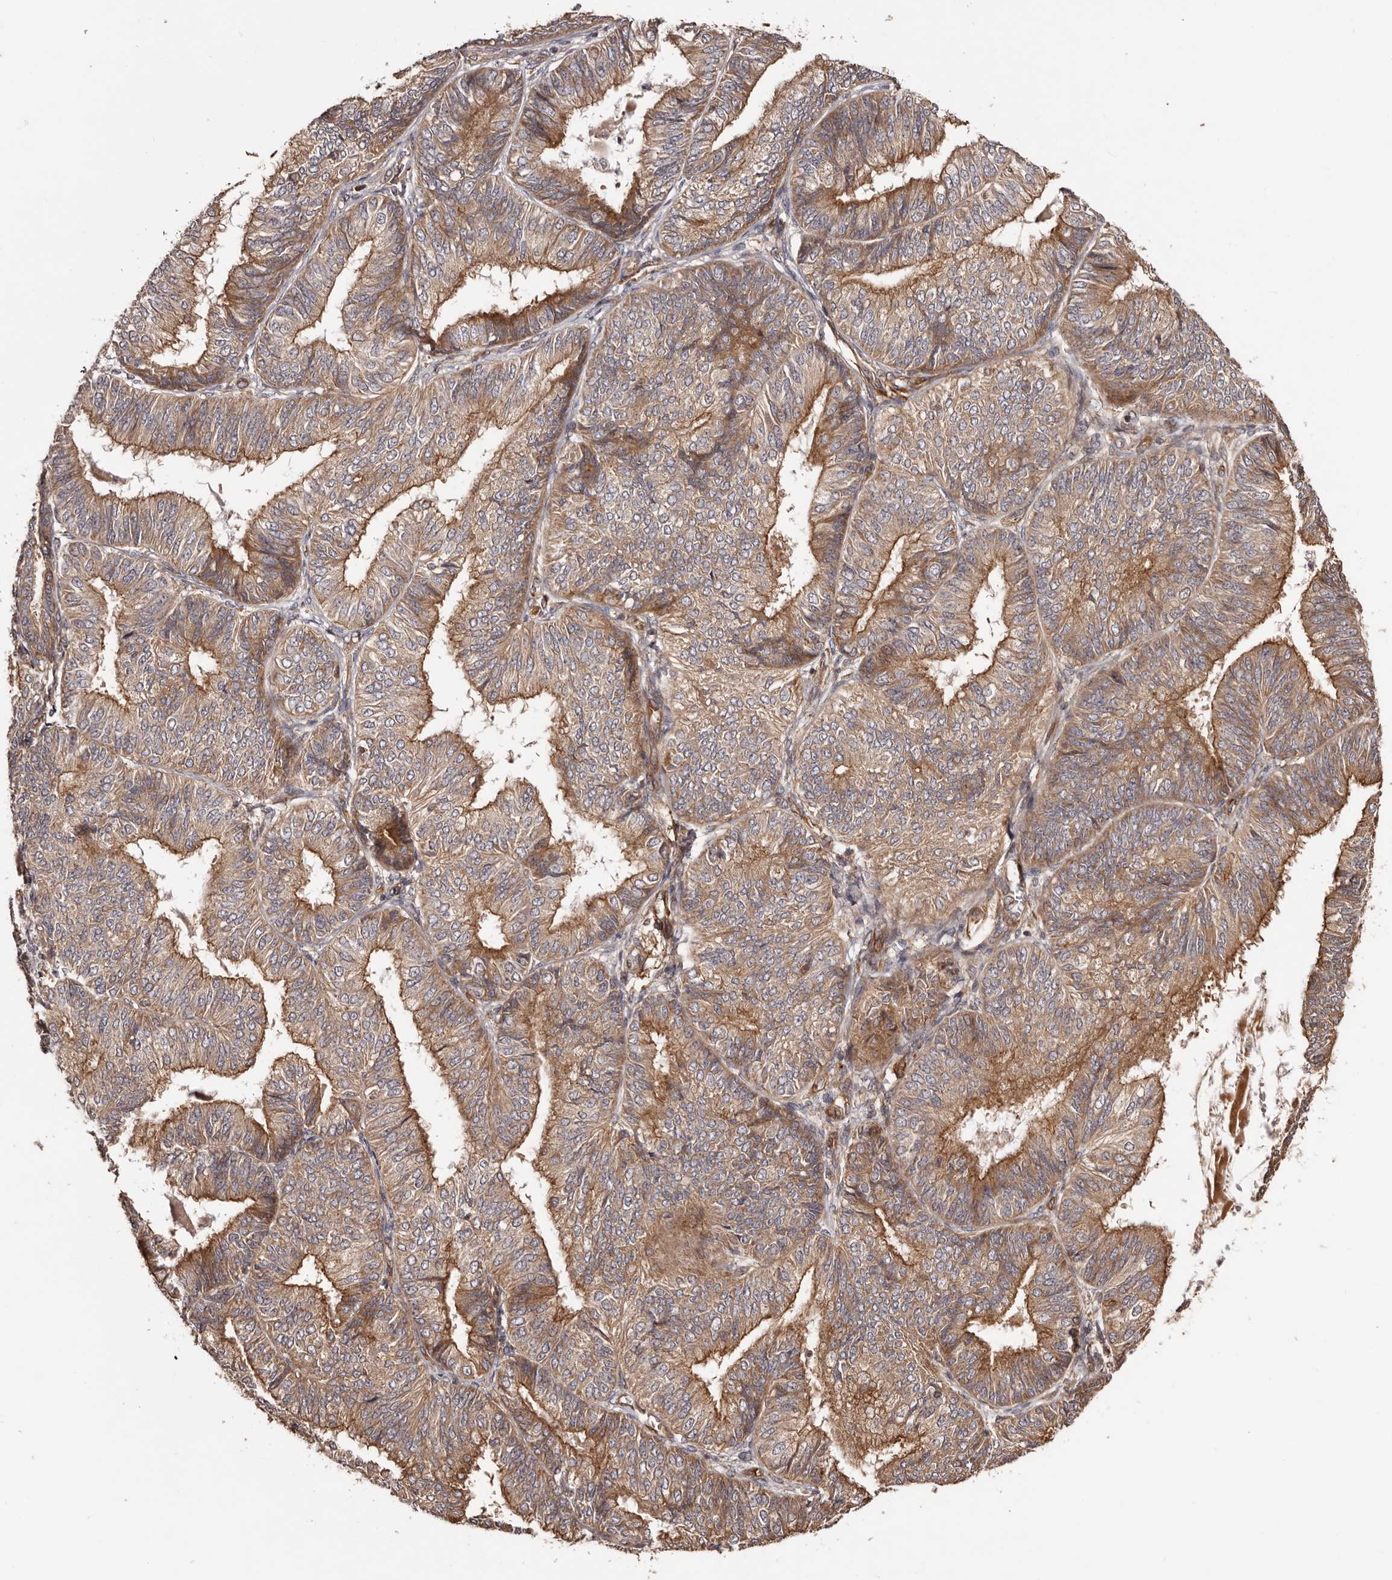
{"staining": {"intensity": "moderate", "quantity": ">75%", "location": "cytoplasmic/membranous"}, "tissue": "endometrial cancer", "cell_type": "Tumor cells", "image_type": "cancer", "snomed": [{"axis": "morphology", "description": "Adenocarcinoma, NOS"}, {"axis": "topography", "description": "Endometrium"}], "caption": "Immunohistochemistry (DAB (3,3'-diaminobenzidine)) staining of endometrial adenocarcinoma shows moderate cytoplasmic/membranous protein positivity in approximately >75% of tumor cells. The staining was performed using DAB (3,3'-diaminobenzidine), with brown indicating positive protein expression. Nuclei are stained blue with hematoxylin.", "gene": "GTPBP1", "patient": {"sex": "female", "age": 58}}